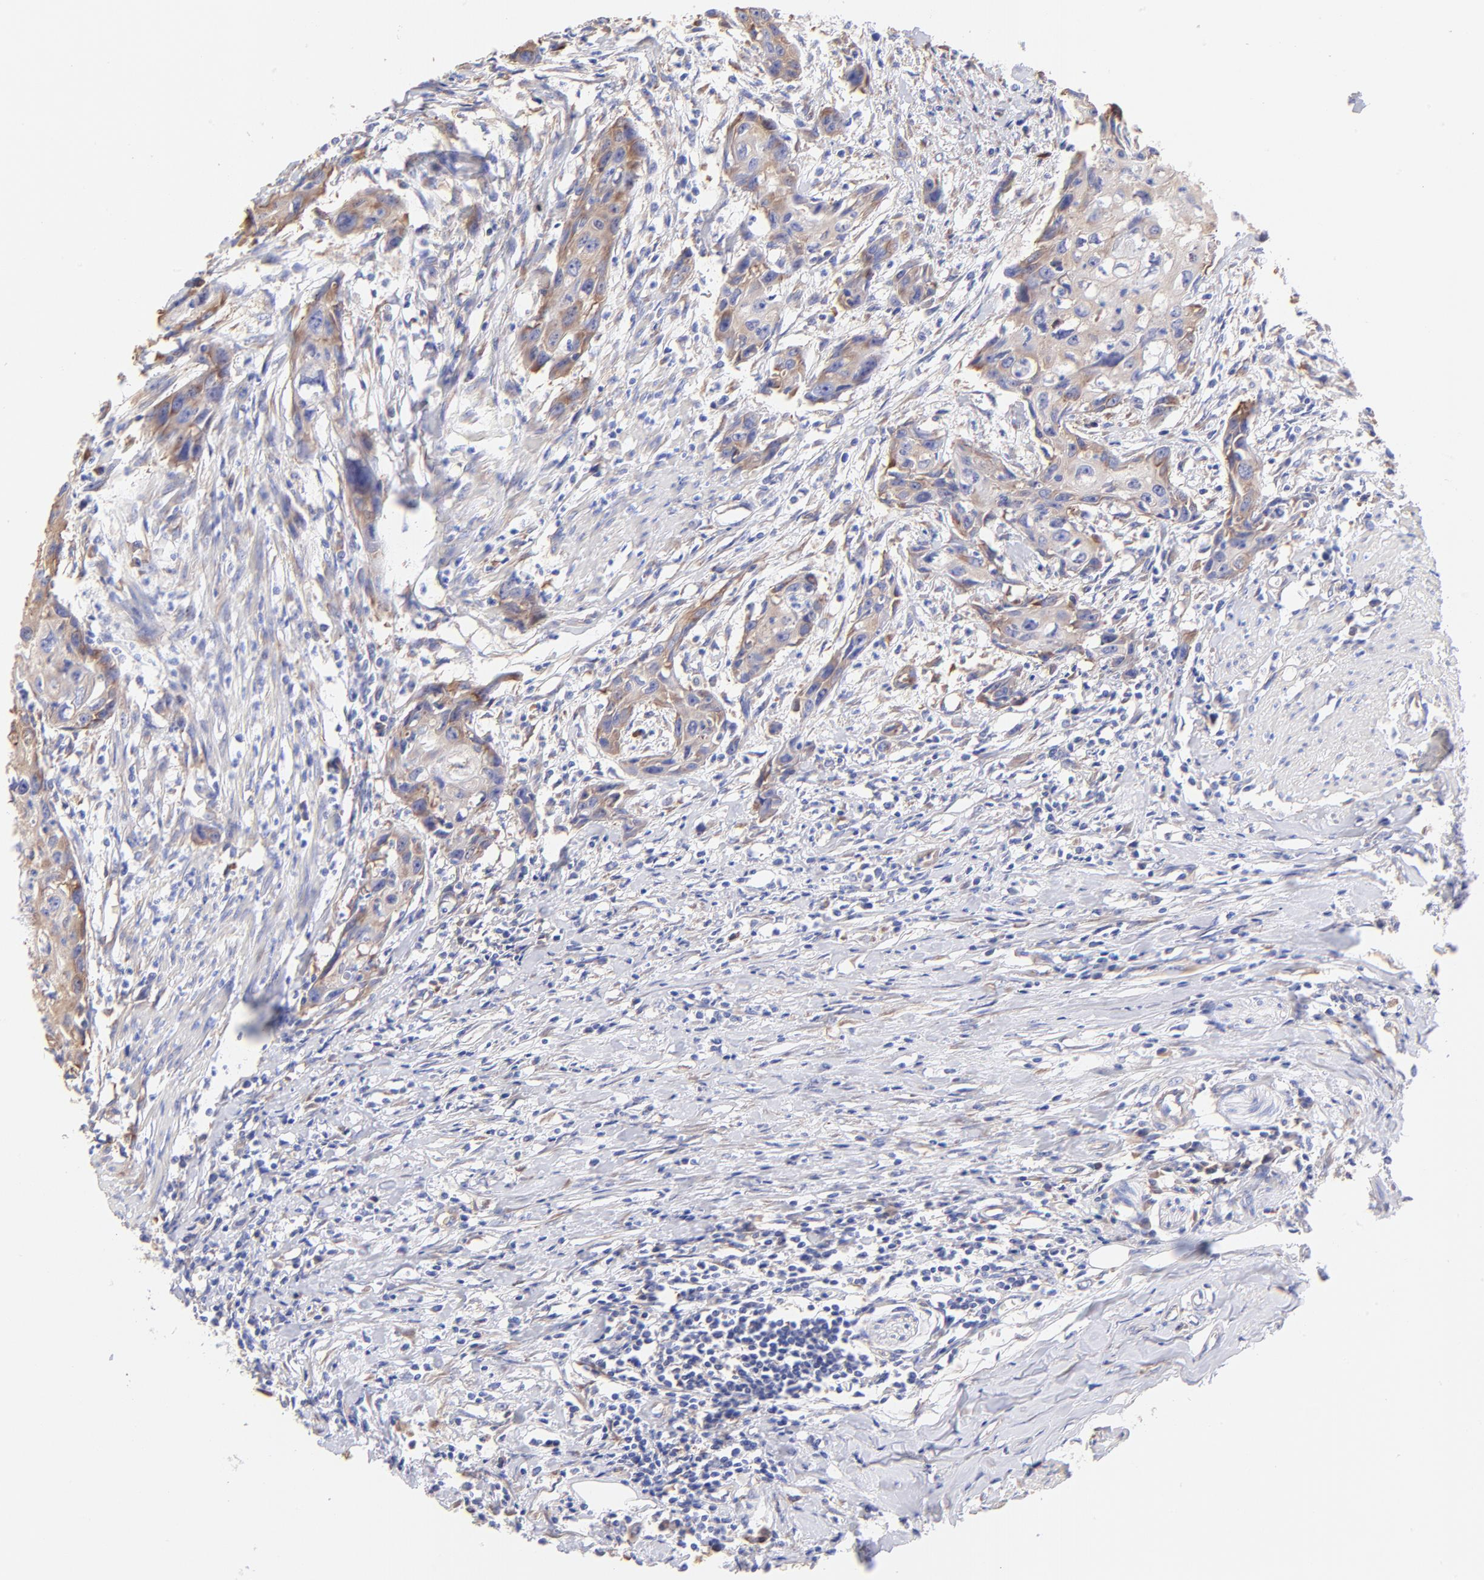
{"staining": {"intensity": "moderate", "quantity": "25%-75%", "location": "cytoplasmic/membranous"}, "tissue": "urothelial cancer", "cell_type": "Tumor cells", "image_type": "cancer", "snomed": [{"axis": "morphology", "description": "Urothelial carcinoma, High grade"}, {"axis": "topography", "description": "Urinary bladder"}], "caption": "This is an image of IHC staining of urothelial cancer, which shows moderate positivity in the cytoplasmic/membranous of tumor cells.", "gene": "RPL30", "patient": {"sex": "male", "age": 54}}